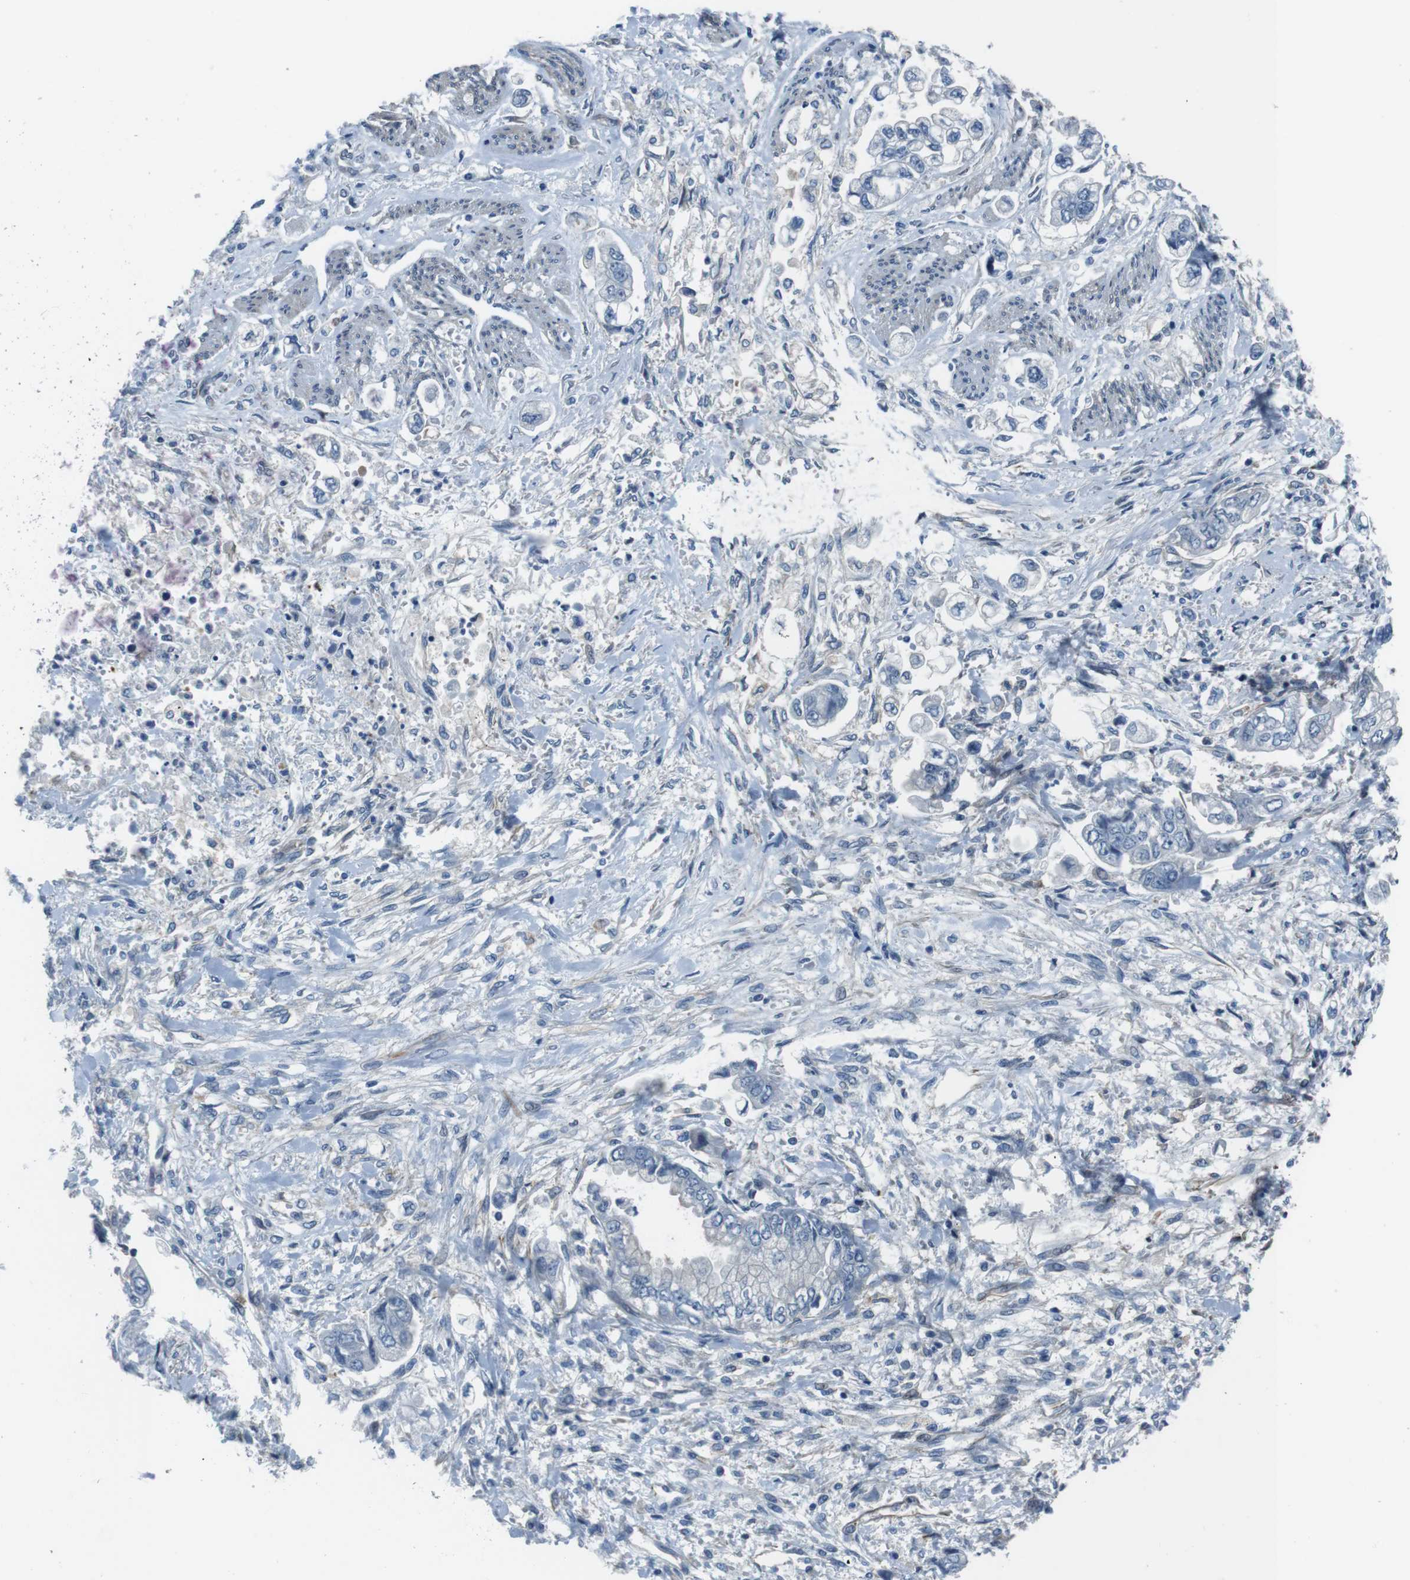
{"staining": {"intensity": "negative", "quantity": "none", "location": "none"}, "tissue": "stomach cancer", "cell_type": "Tumor cells", "image_type": "cancer", "snomed": [{"axis": "morphology", "description": "Normal tissue, NOS"}, {"axis": "morphology", "description": "Adenocarcinoma, NOS"}, {"axis": "topography", "description": "Stomach"}], "caption": "An image of human stomach adenocarcinoma is negative for staining in tumor cells. (Immunohistochemistry, brightfield microscopy, high magnification).", "gene": "LRRC49", "patient": {"sex": "male", "age": 62}}